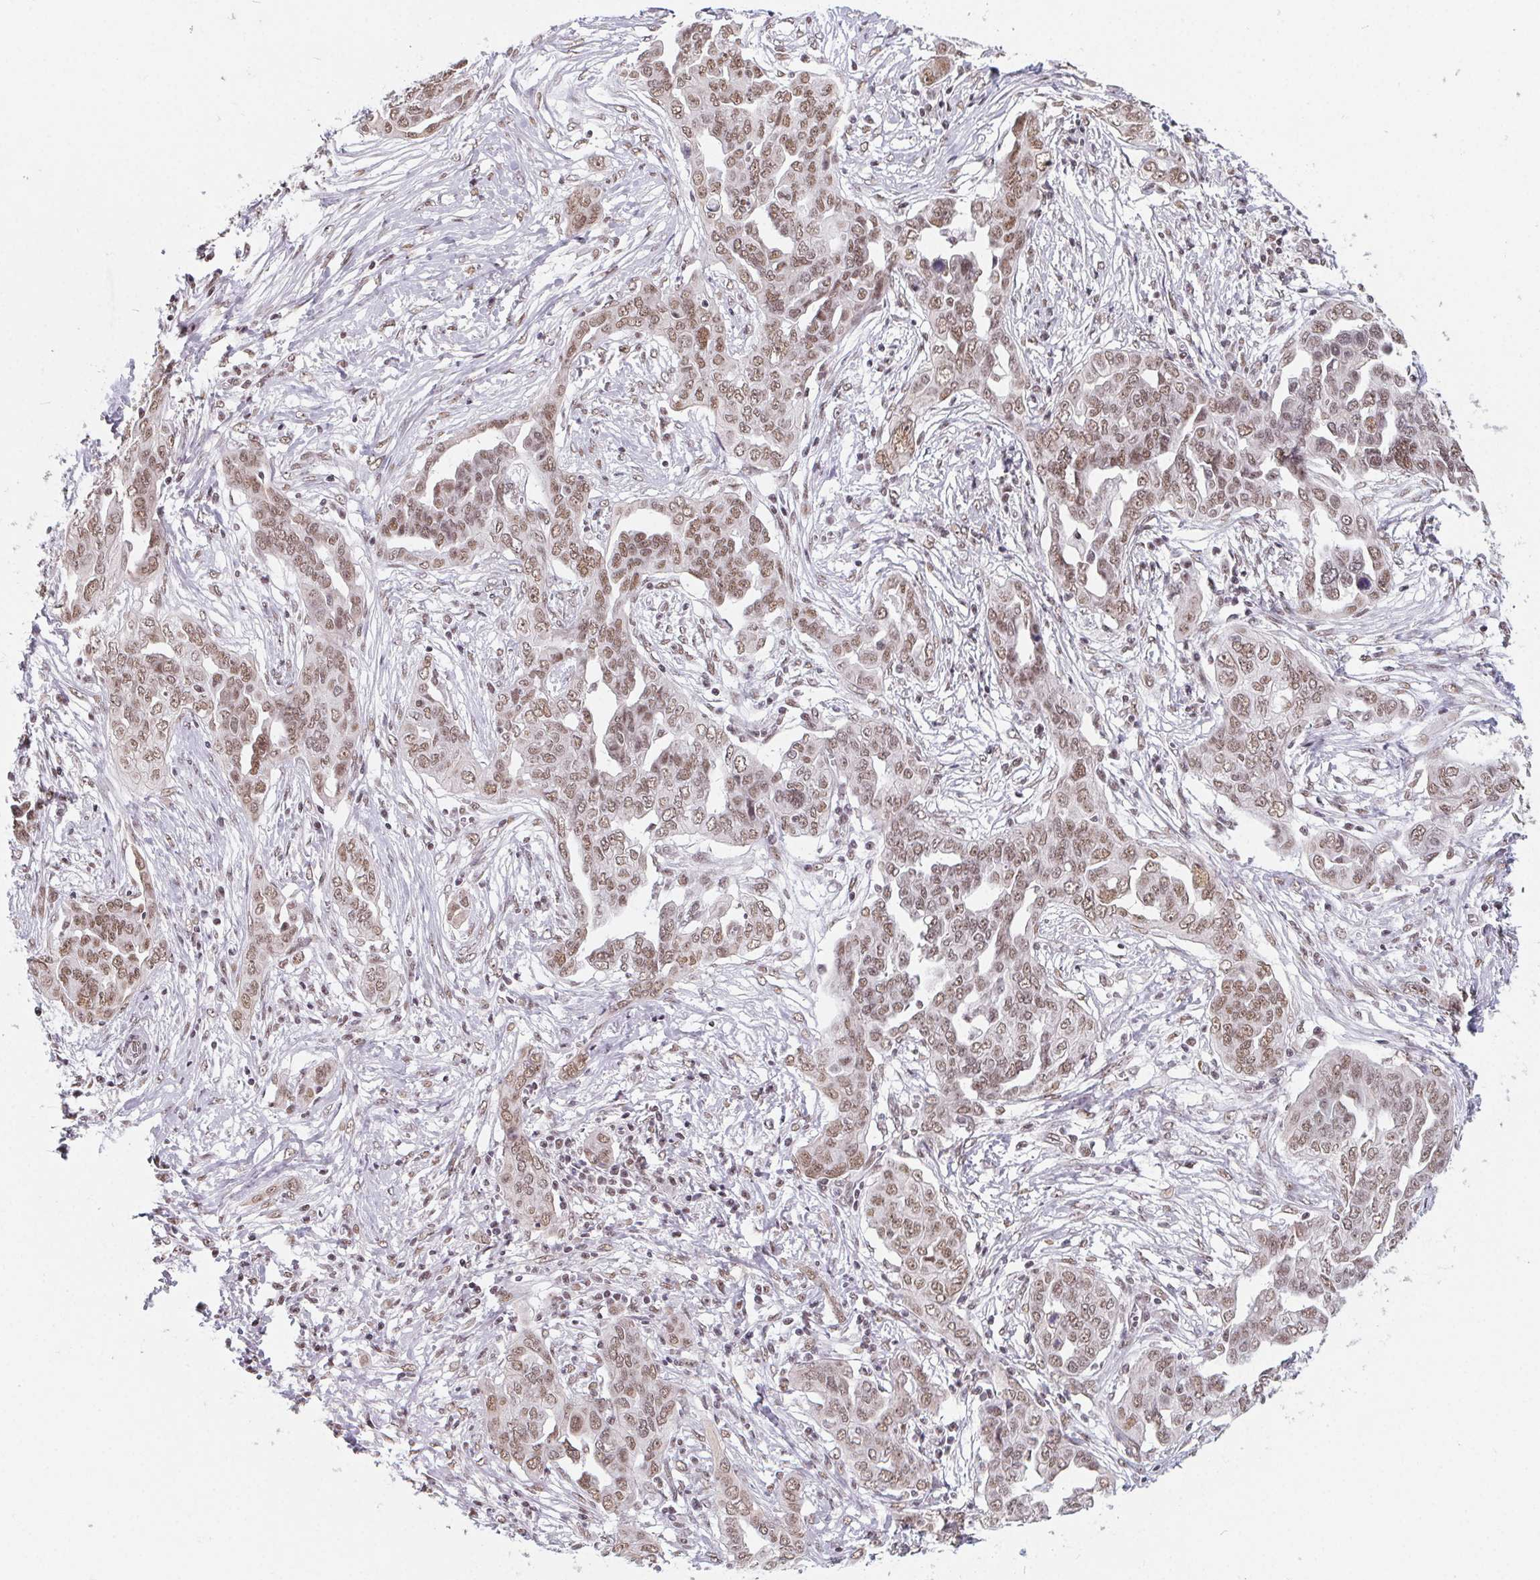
{"staining": {"intensity": "moderate", "quantity": ">75%", "location": "nuclear"}, "tissue": "ovarian cancer", "cell_type": "Tumor cells", "image_type": "cancer", "snomed": [{"axis": "morphology", "description": "Cystadenocarcinoma, serous, NOS"}, {"axis": "topography", "description": "Ovary"}], "caption": "The micrograph exhibits a brown stain indicating the presence of a protein in the nuclear of tumor cells in ovarian cancer (serous cystadenocarcinoma). The protein is shown in brown color, while the nuclei are stained blue.", "gene": "TCERG1", "patient": {"sex": "female", "age": 59}}